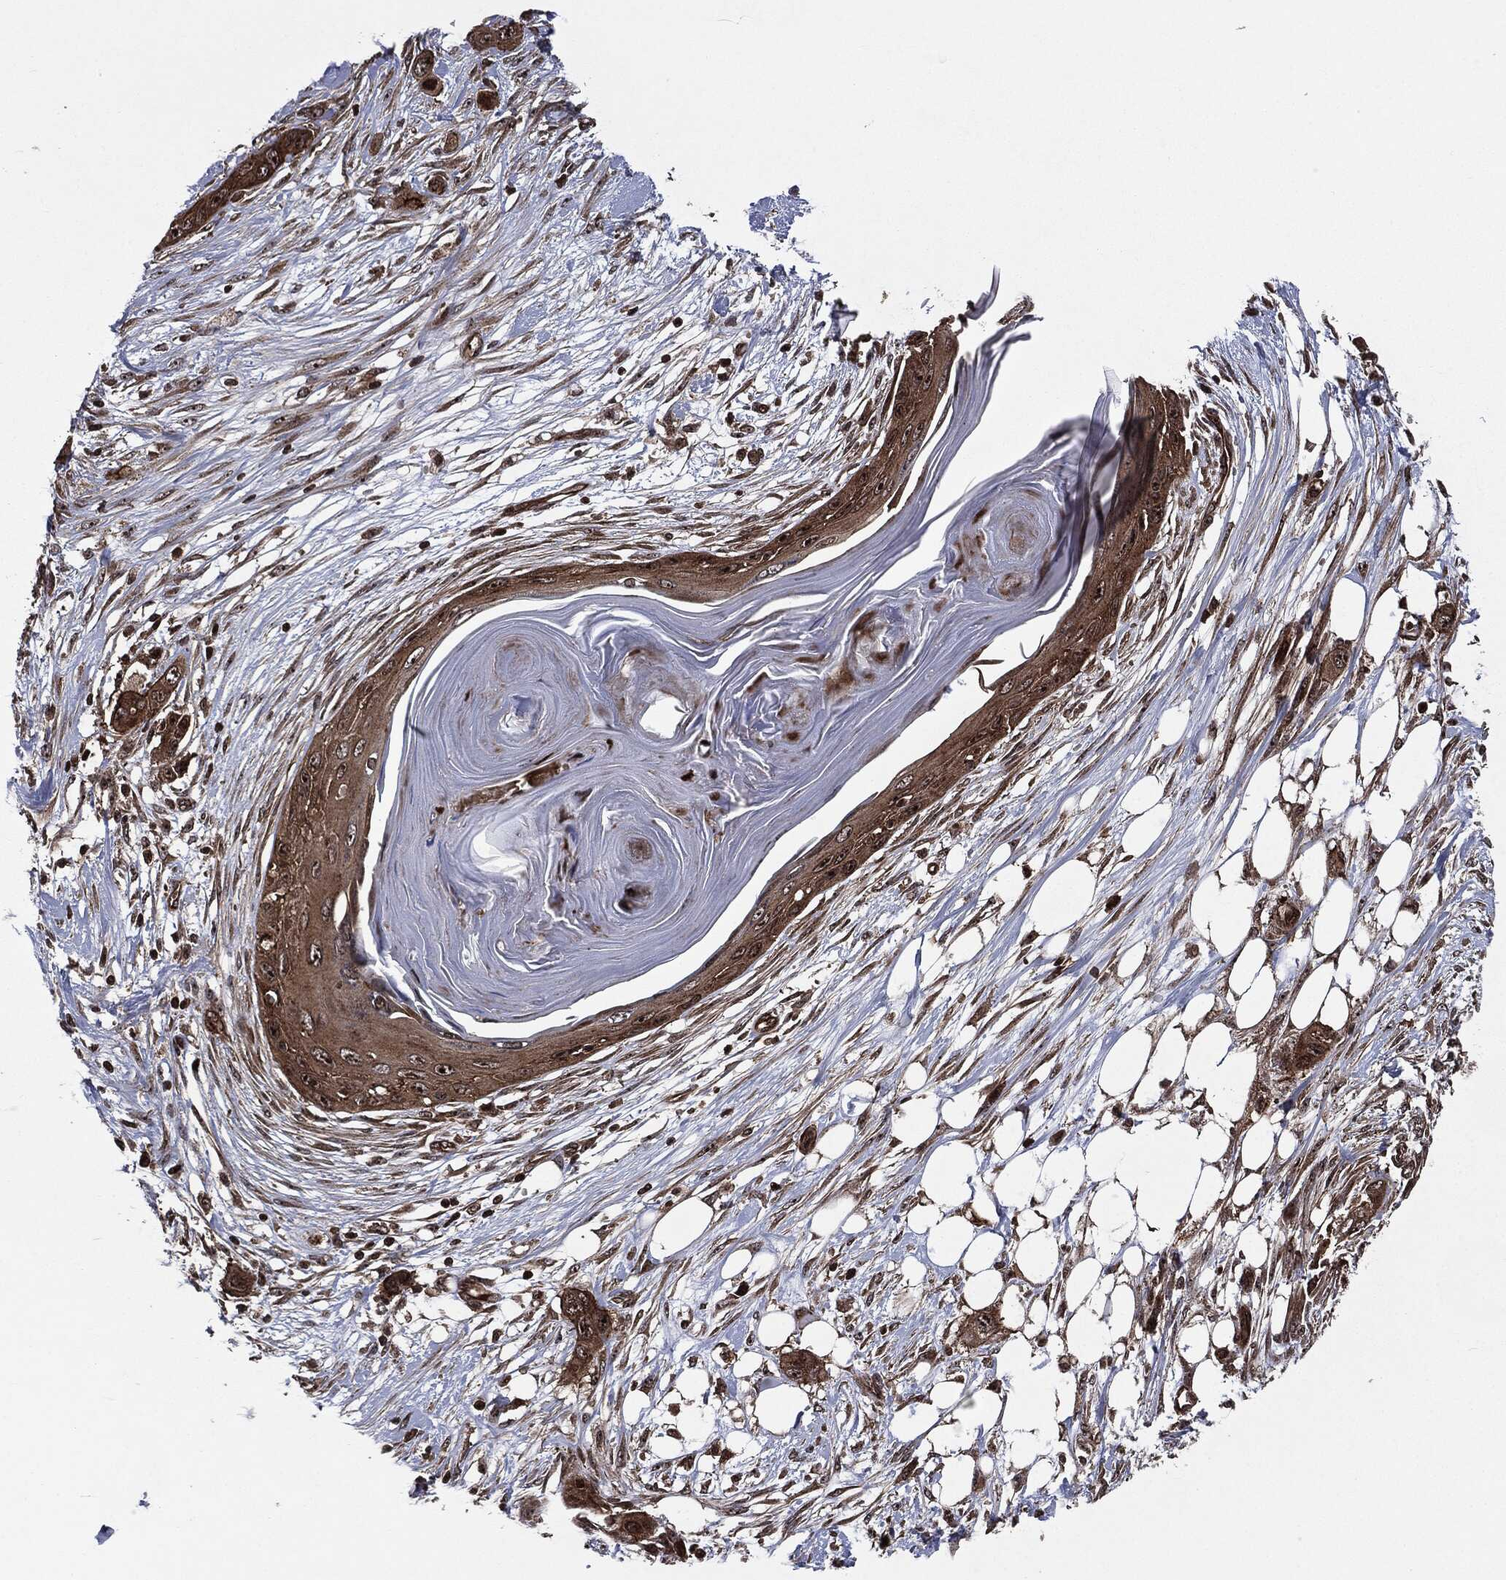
{"staining": {"intensity": "strong", "quantity": ">75%", "location": "cytoplasmic/membranous,nuclear"}, "tissue": "skin cancer", "cell_type": "Tumor cells", "image_type": "cancer", "snomed": [{"axis": "morphology", "description": "Squamous cell carcinoma, NOS"}, {"axis": "topography", "description": "Skin"}], "caption": "Skin squamous cell carcinoma stained with a brown dye demonstrates strong cytoplasmic/membranous and nuclear positive staining in approximately >75% of tumor cells.", "gene": "CARD6", "patient": {"sex": "male", "age": 79}}